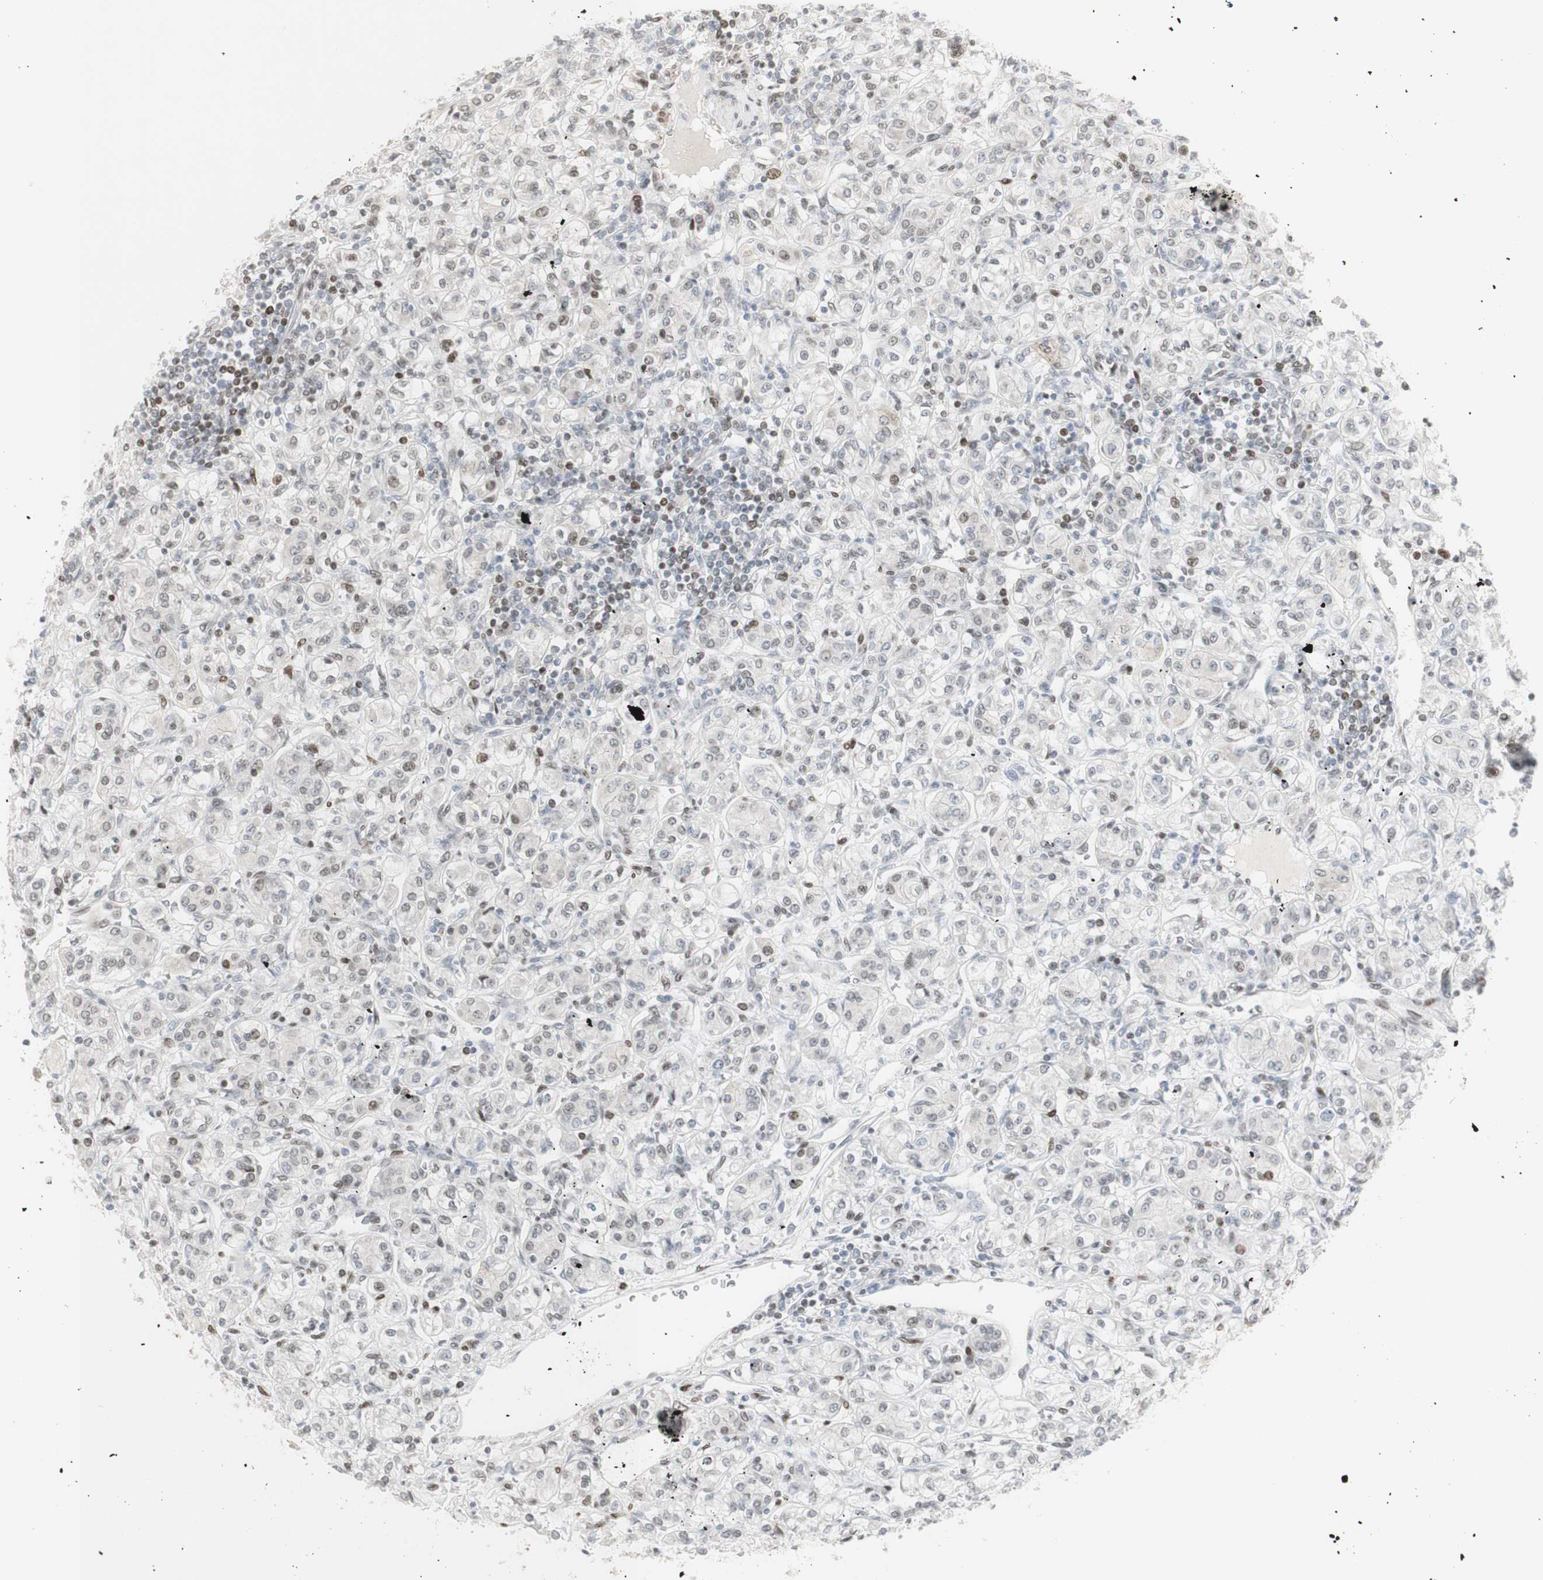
{"staining": {"intensity": "moderate", "quantity": "<25%", "location": "nuclear"}, "tissue": "renal cancer", "cell_type": "Tumor cells", "image_type": "cancer", "snomed": [{"axis": "morphology", "description": "Adenocarcinoma, NOS"}, {"axis": "topography", "description": "Kidney"}], "caption": "Brown immunohistochemical staining in renal adenocarcinoma displays moderate nuclear expression in about <25% of tumor cells.", "gene": "C1orf116", "patient": {"sex": "male", "age": 77}}